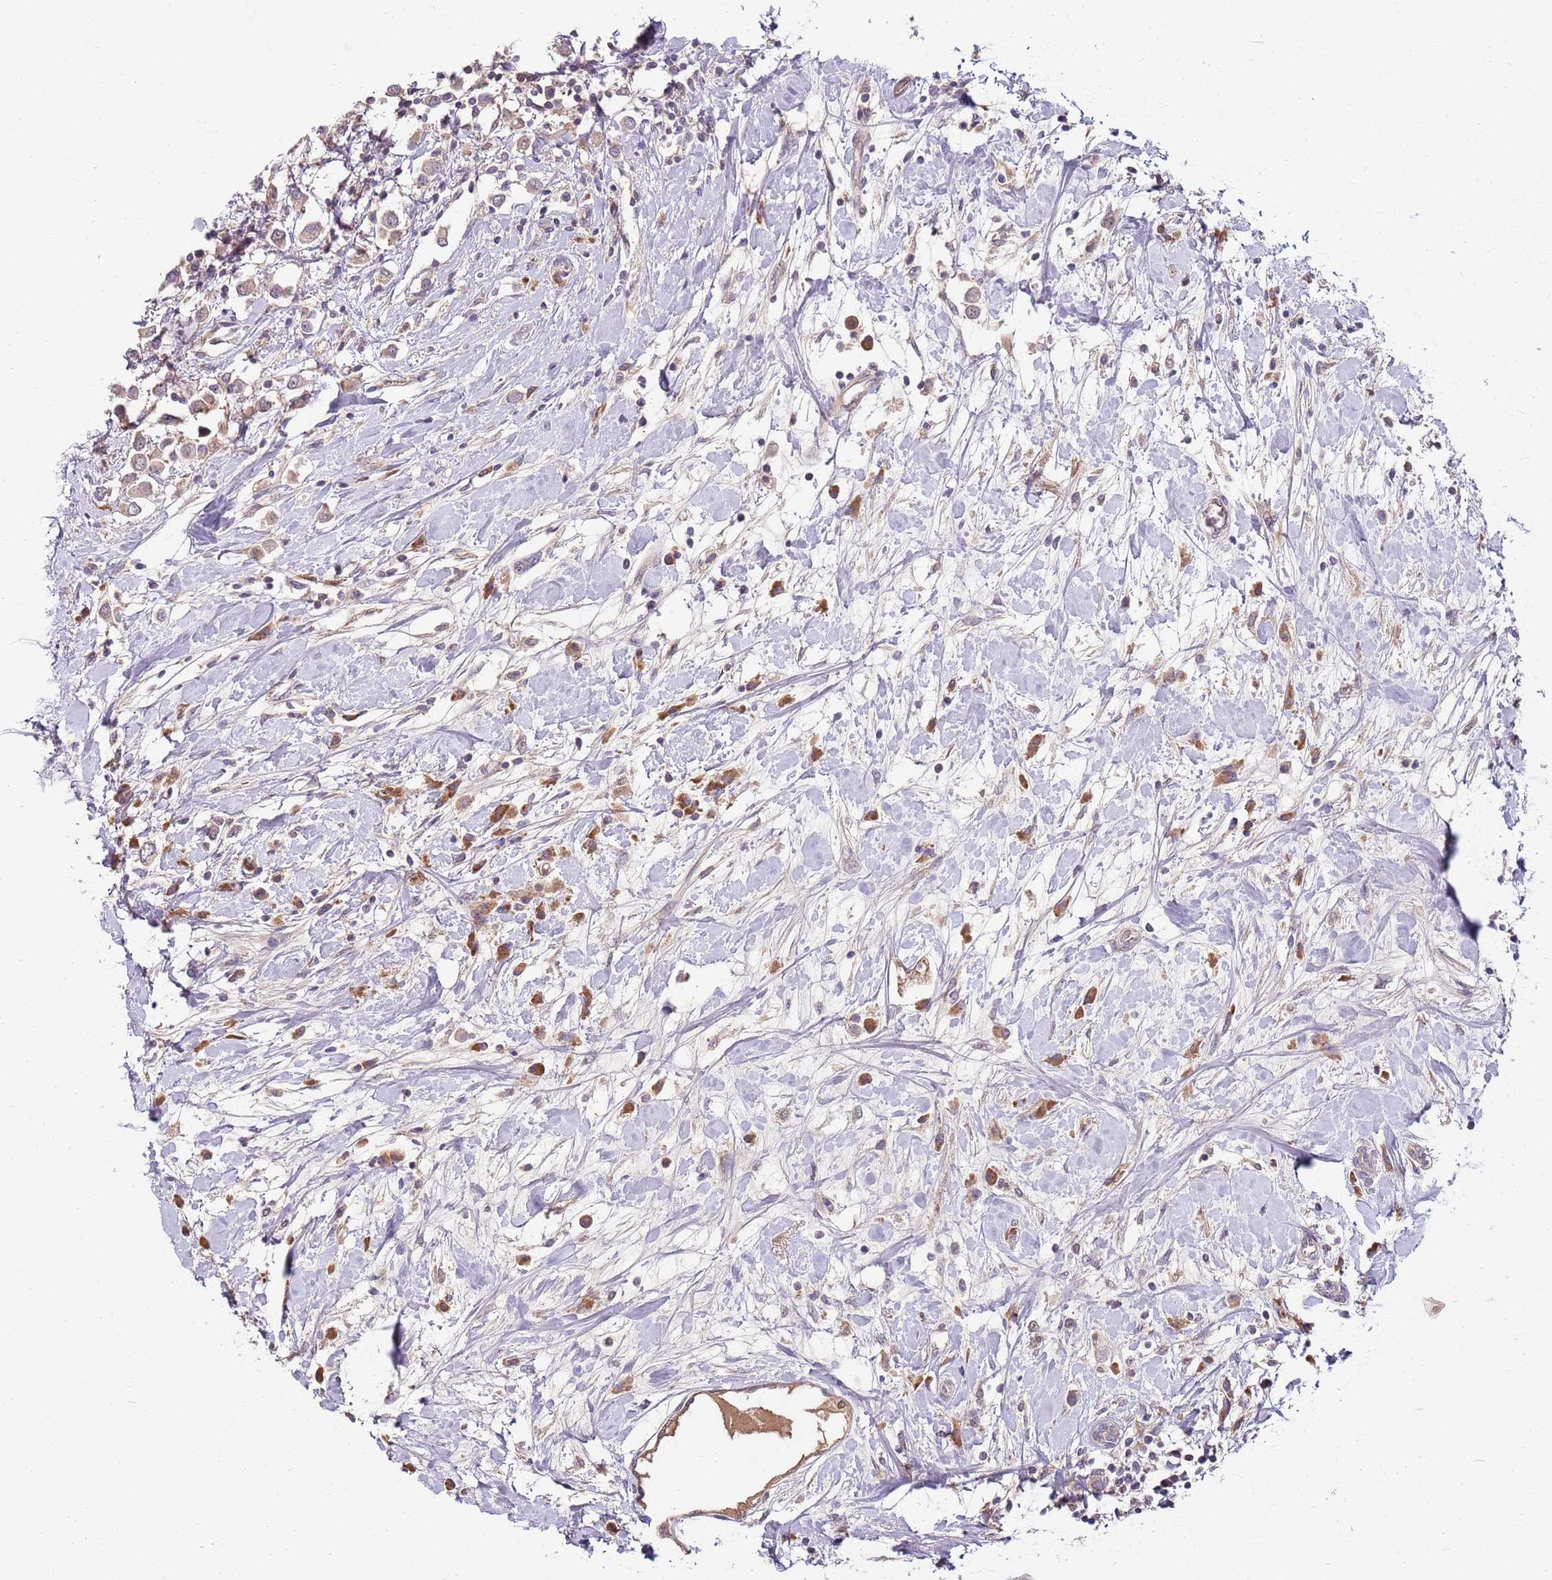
{"staining": {"intensity": "weak", "quantity": ">75%", "location": "cytoplasmic/membranous"}, "tissue": "breast cancer", "cell_type": "Tumor cells", "image_type": "cancer", "snomed": [{"axis": "morphology", "description": "Duct carcinoma"}, {"axis": "topography", "description": "Breast"}], "caption": "Immunohistochemistry image of breast cancer stained for a protein (brown), which displays low levels of weak cytoplasmic/membranous positivity in approximately >75% of tumor cells.", "gene": "FBXL22", "patient": {"sex": "female", "age": 61}}